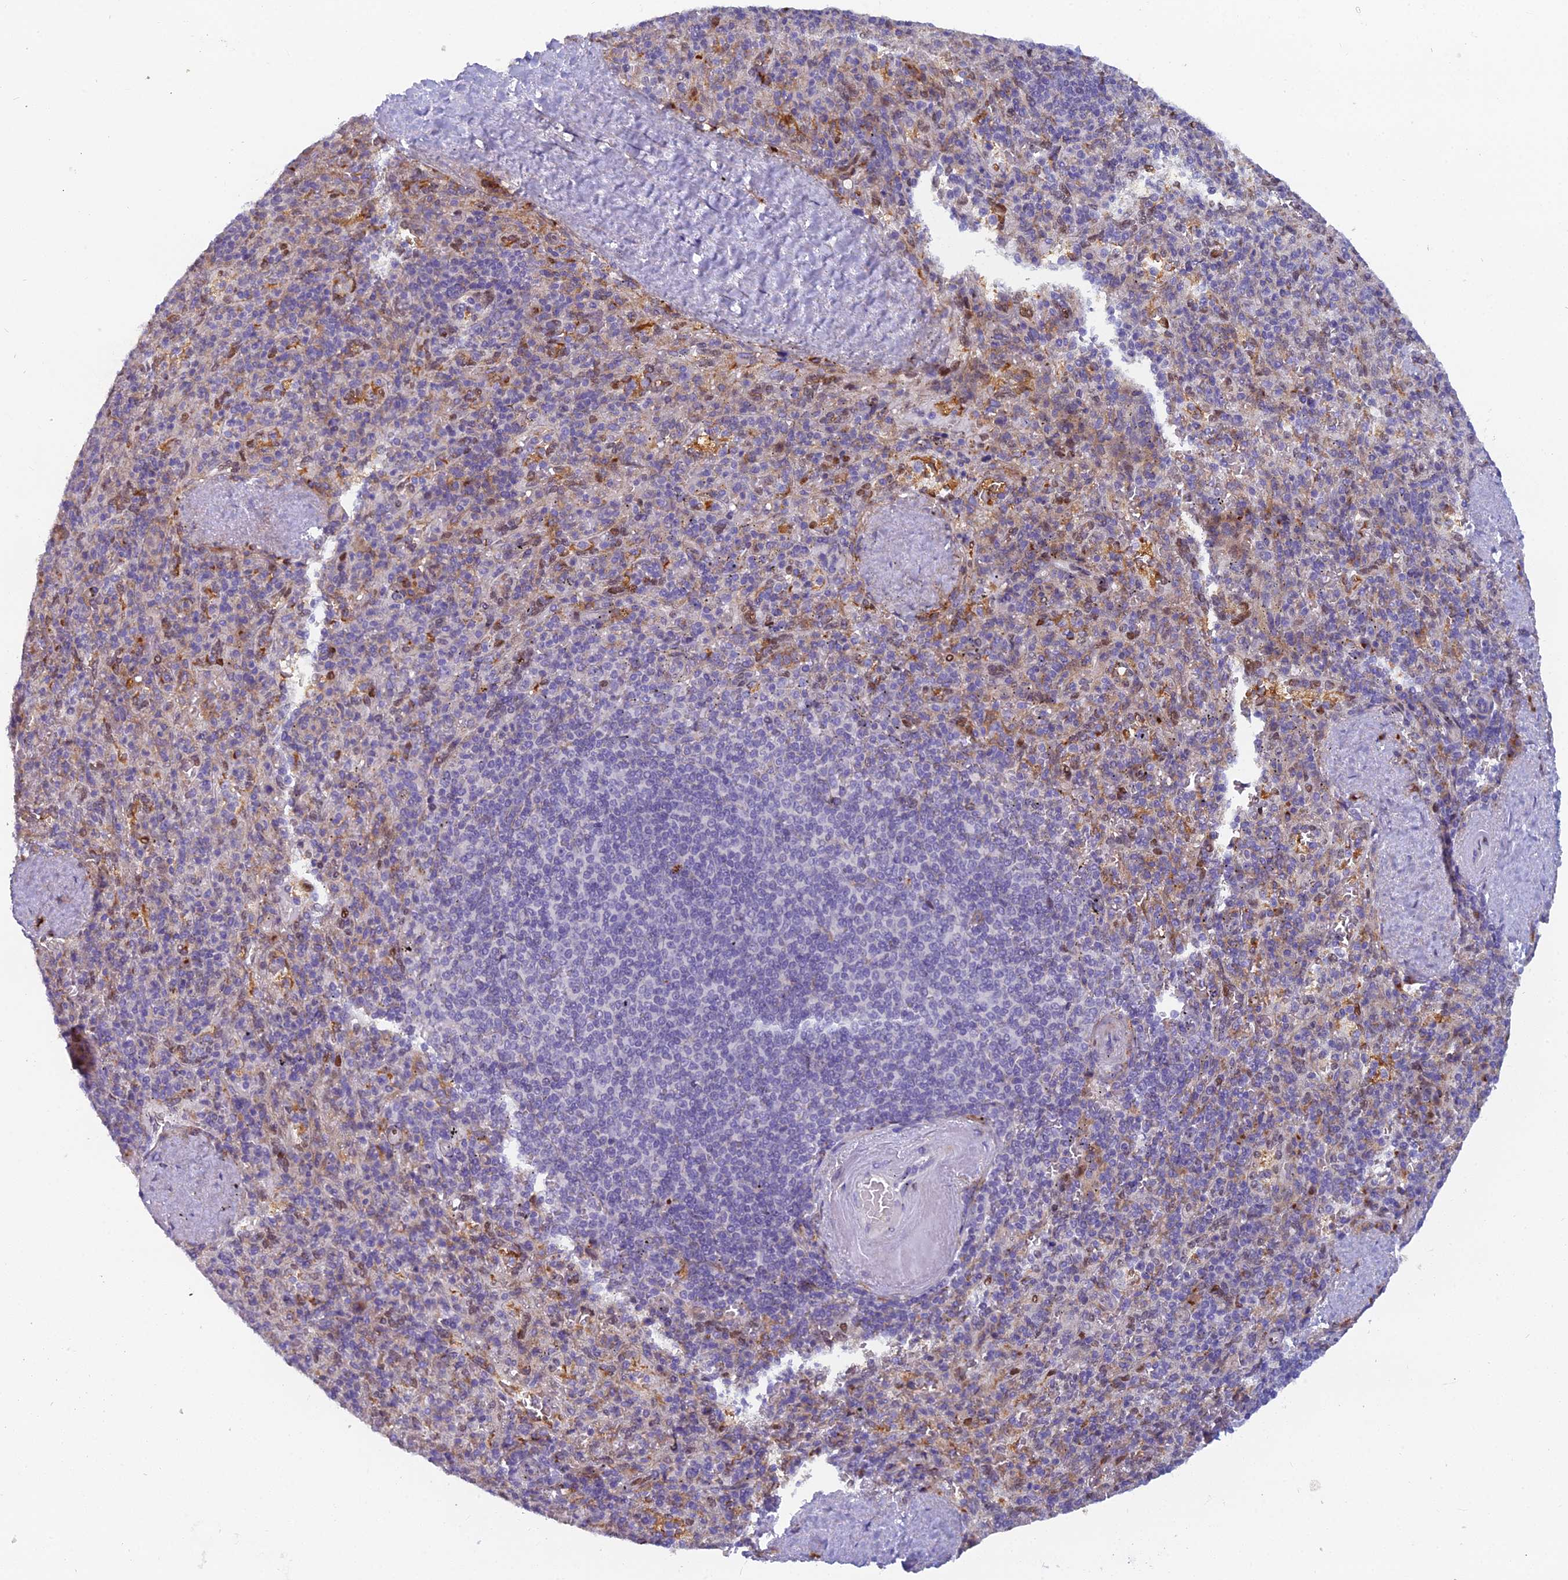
{"staining": {"intensity": "moderate", "quantity": "<25%", "location": "cytoplasmic/membranous,nuclear"}, "tissue": "spleen", "cell_type": "Cells in red pulp", "image_type": "normal", "snomed": [{"axis": "morphology", "description": "Normal tissue, NOS"}, {"axis": "topography", "description": "Spleen"}], "caption": "Immunohistochemistry (DAB (3,3'-diaminobenzidine)) staining of normal spleen shows moderate cytoplasmic/membranous,nuclear protein expression in approximately <25% of cells in red pulp.", "gene": "B9D2", "patient": {"sex": "male", "age": 82}}